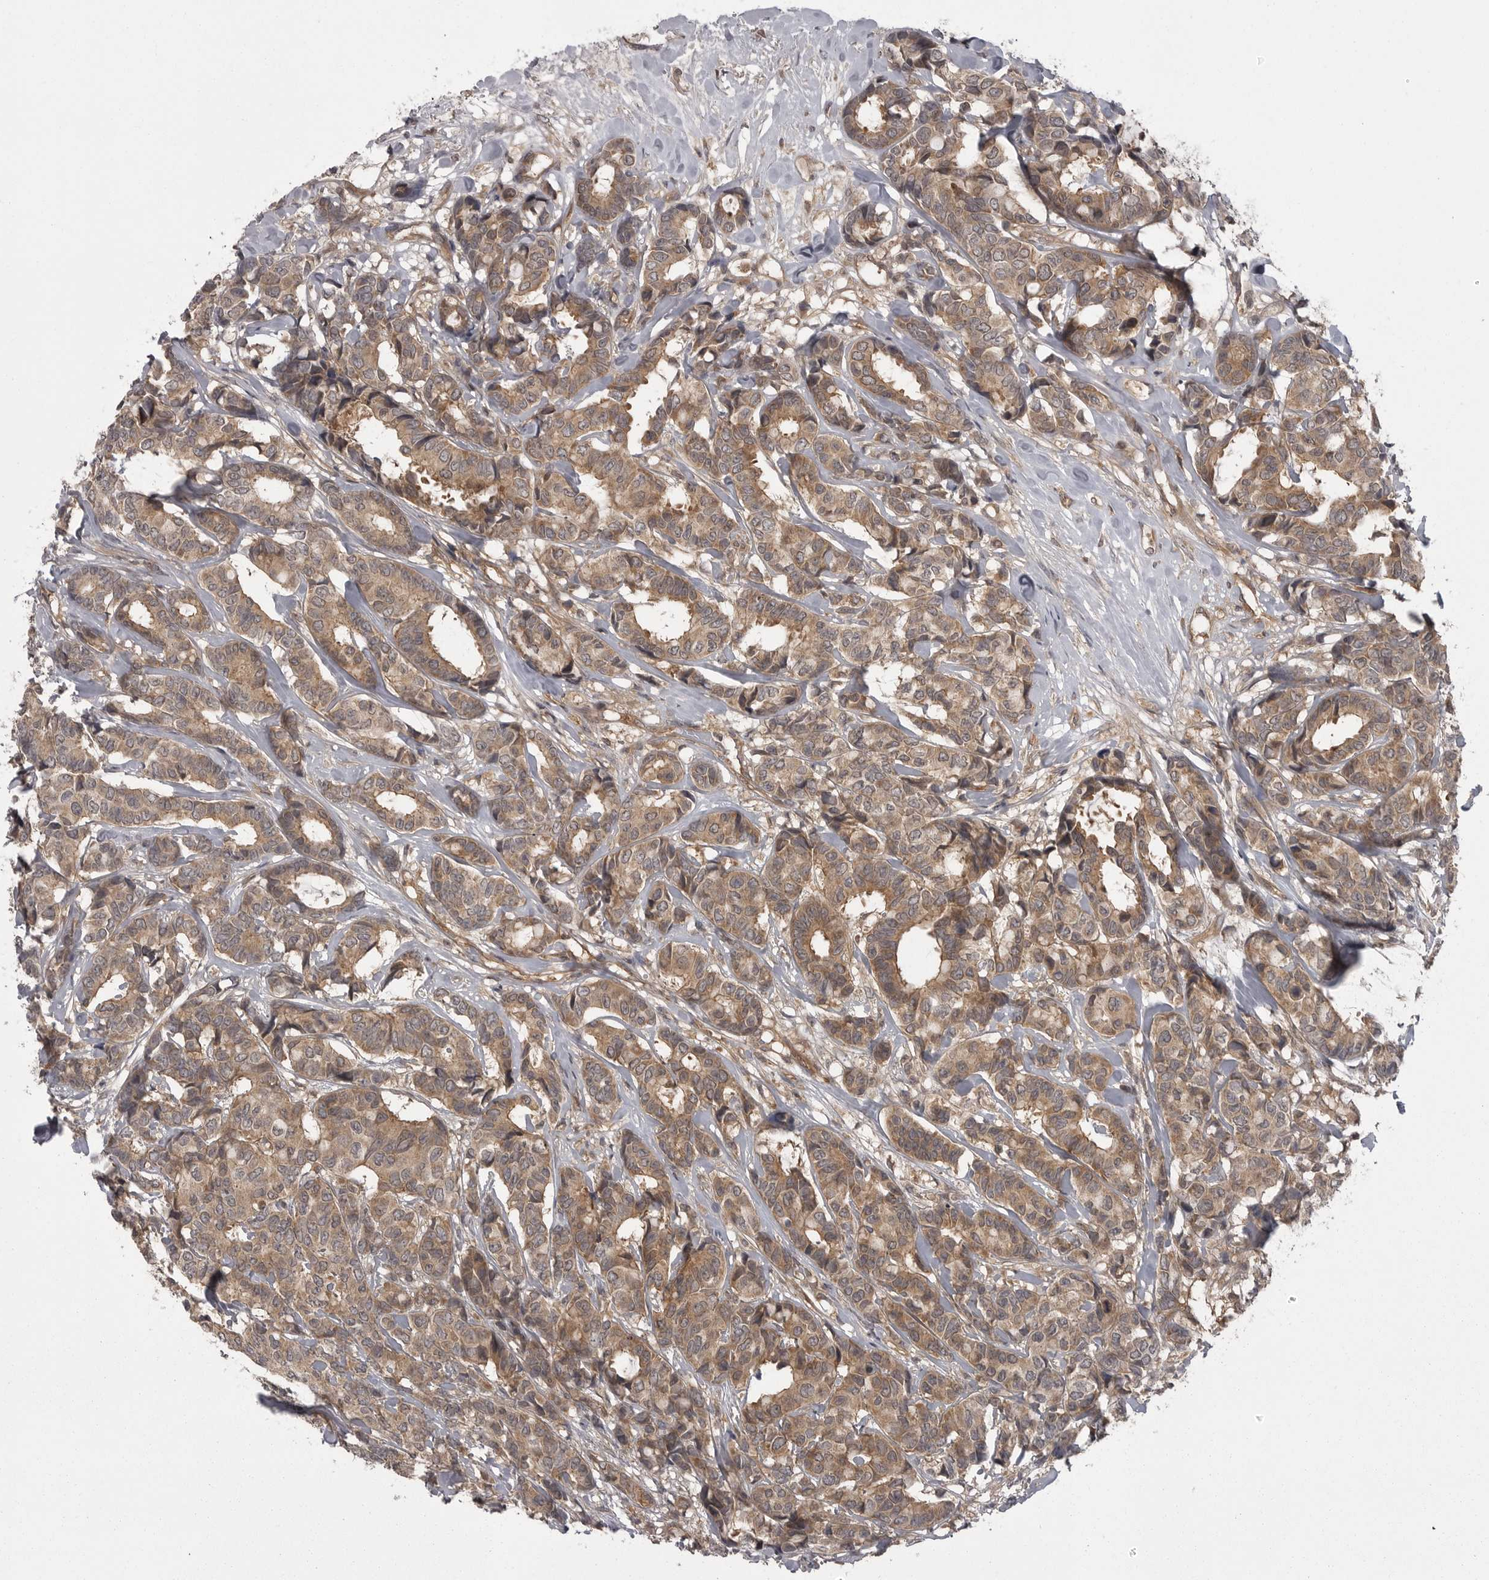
{"staining": {"intensity": "moderate", "quantity": ">75%", "location": "cytoplasmic/membranous"}, "tissue": "breast cancer", "cell_type": "Tumor cells", "image_type": "cancer", "snomed": [{"axis": "morphology", "description": "Duct carcinoma"}, {"axis": "topography", "description": "Breast"}], "caption": "Protein staining of infiltrating ductal carcinoma (breast) tissue demonstrates moderate cytoplasmic/membranous staining in approximately >75% of tumor cells.", "gene": "STK24", "patient": {"sex": "female", "age": 87}}